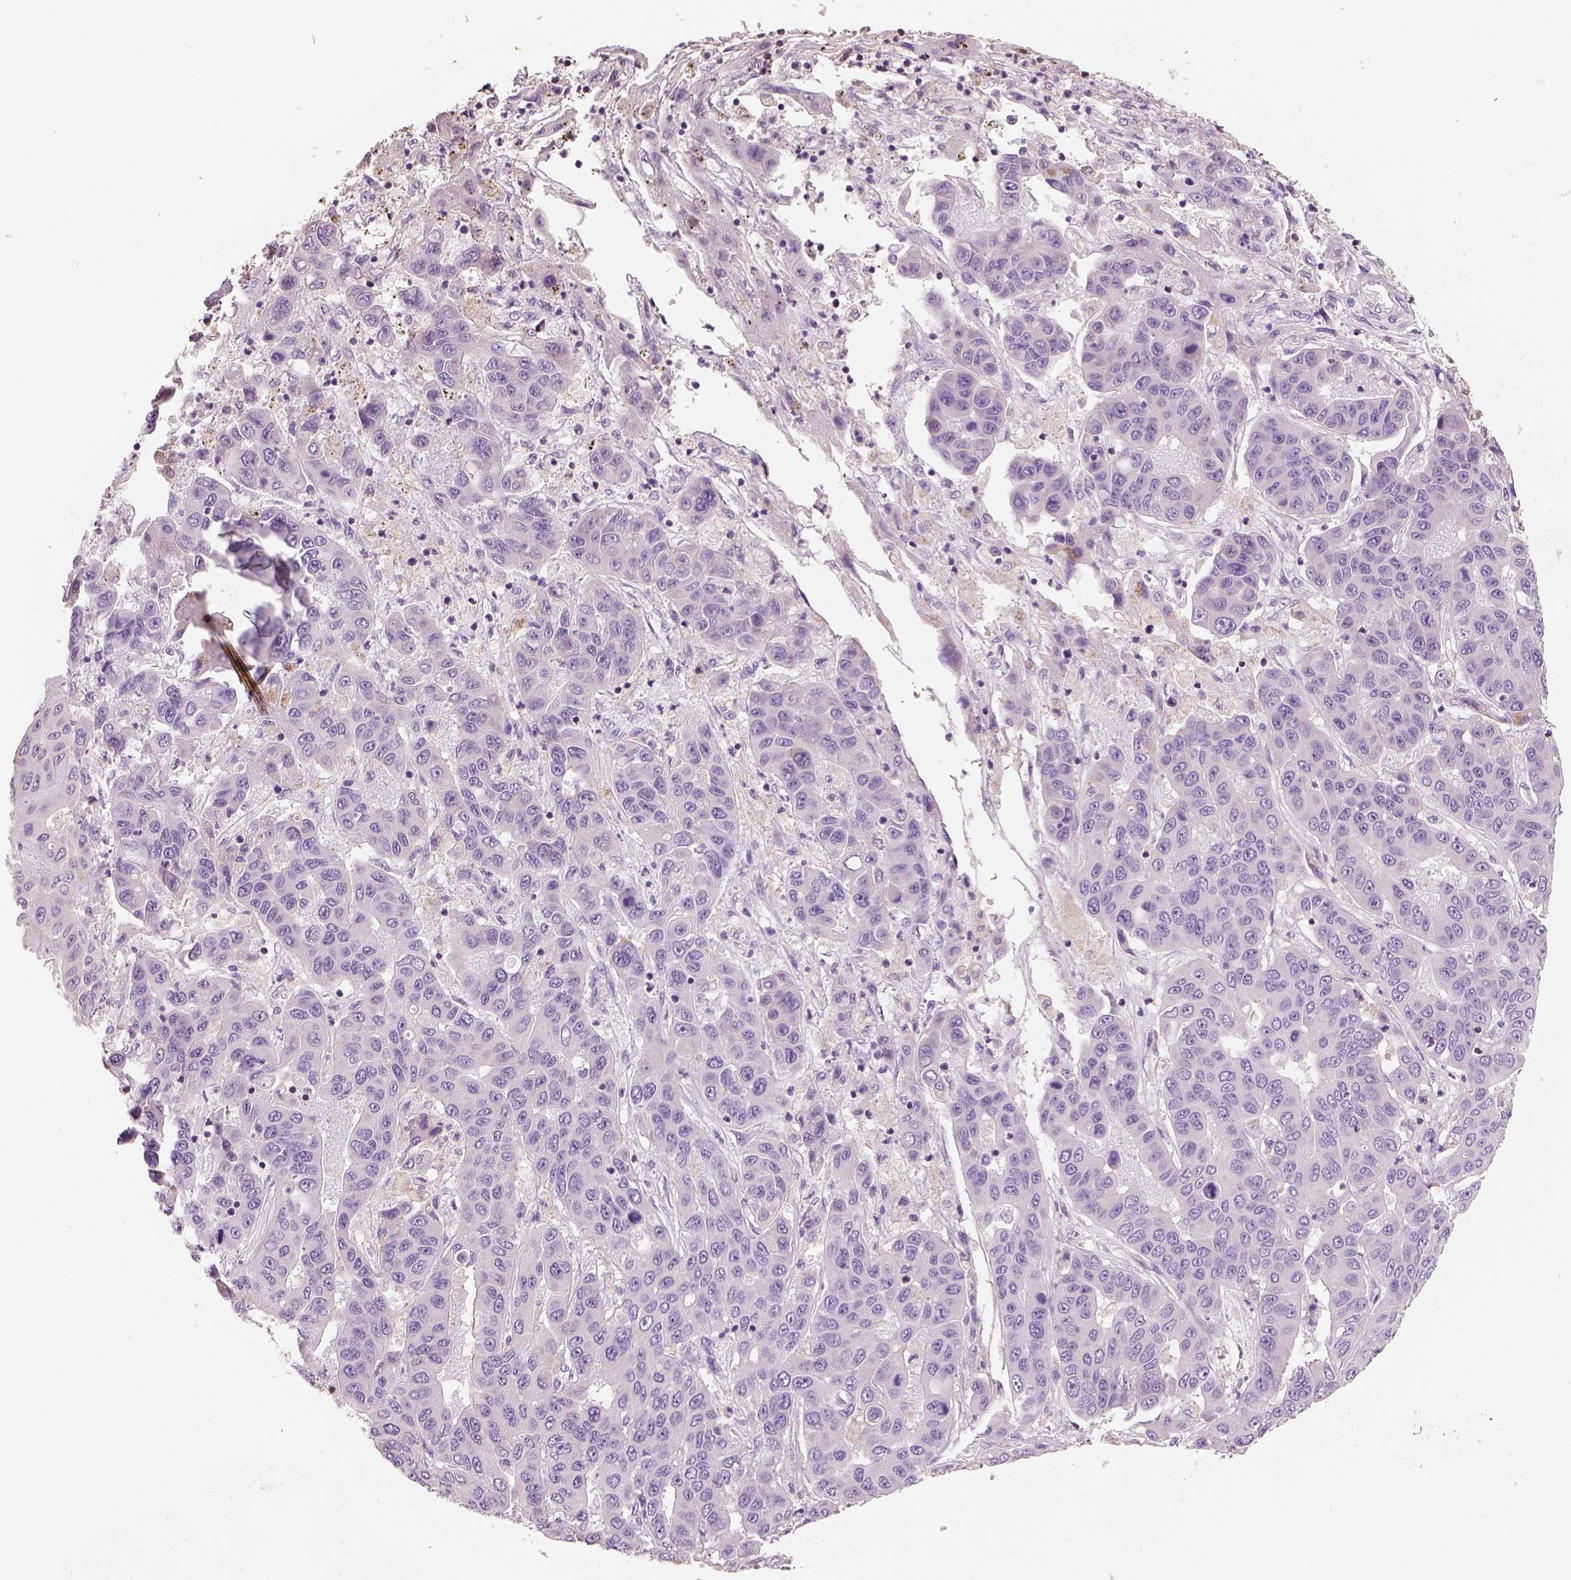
{"staining": {"intensity": "negative", "quantity": "none", "location": "none"}, "tissue": "liver cancer", "cell_type": "Tumor cells", "image_type": "cancer", "snomed": [{"axis": "morphology", "description": "Cholangiocarcinoma"}, {"axis": "topography", "description": "Liver"}], "caption": "Tumor cells are negative for brown protein staining in liver cancer (cholangiocarcinoma).", "gene": "OTUD6A", "patient": {"sex": "female", "age": 52}}